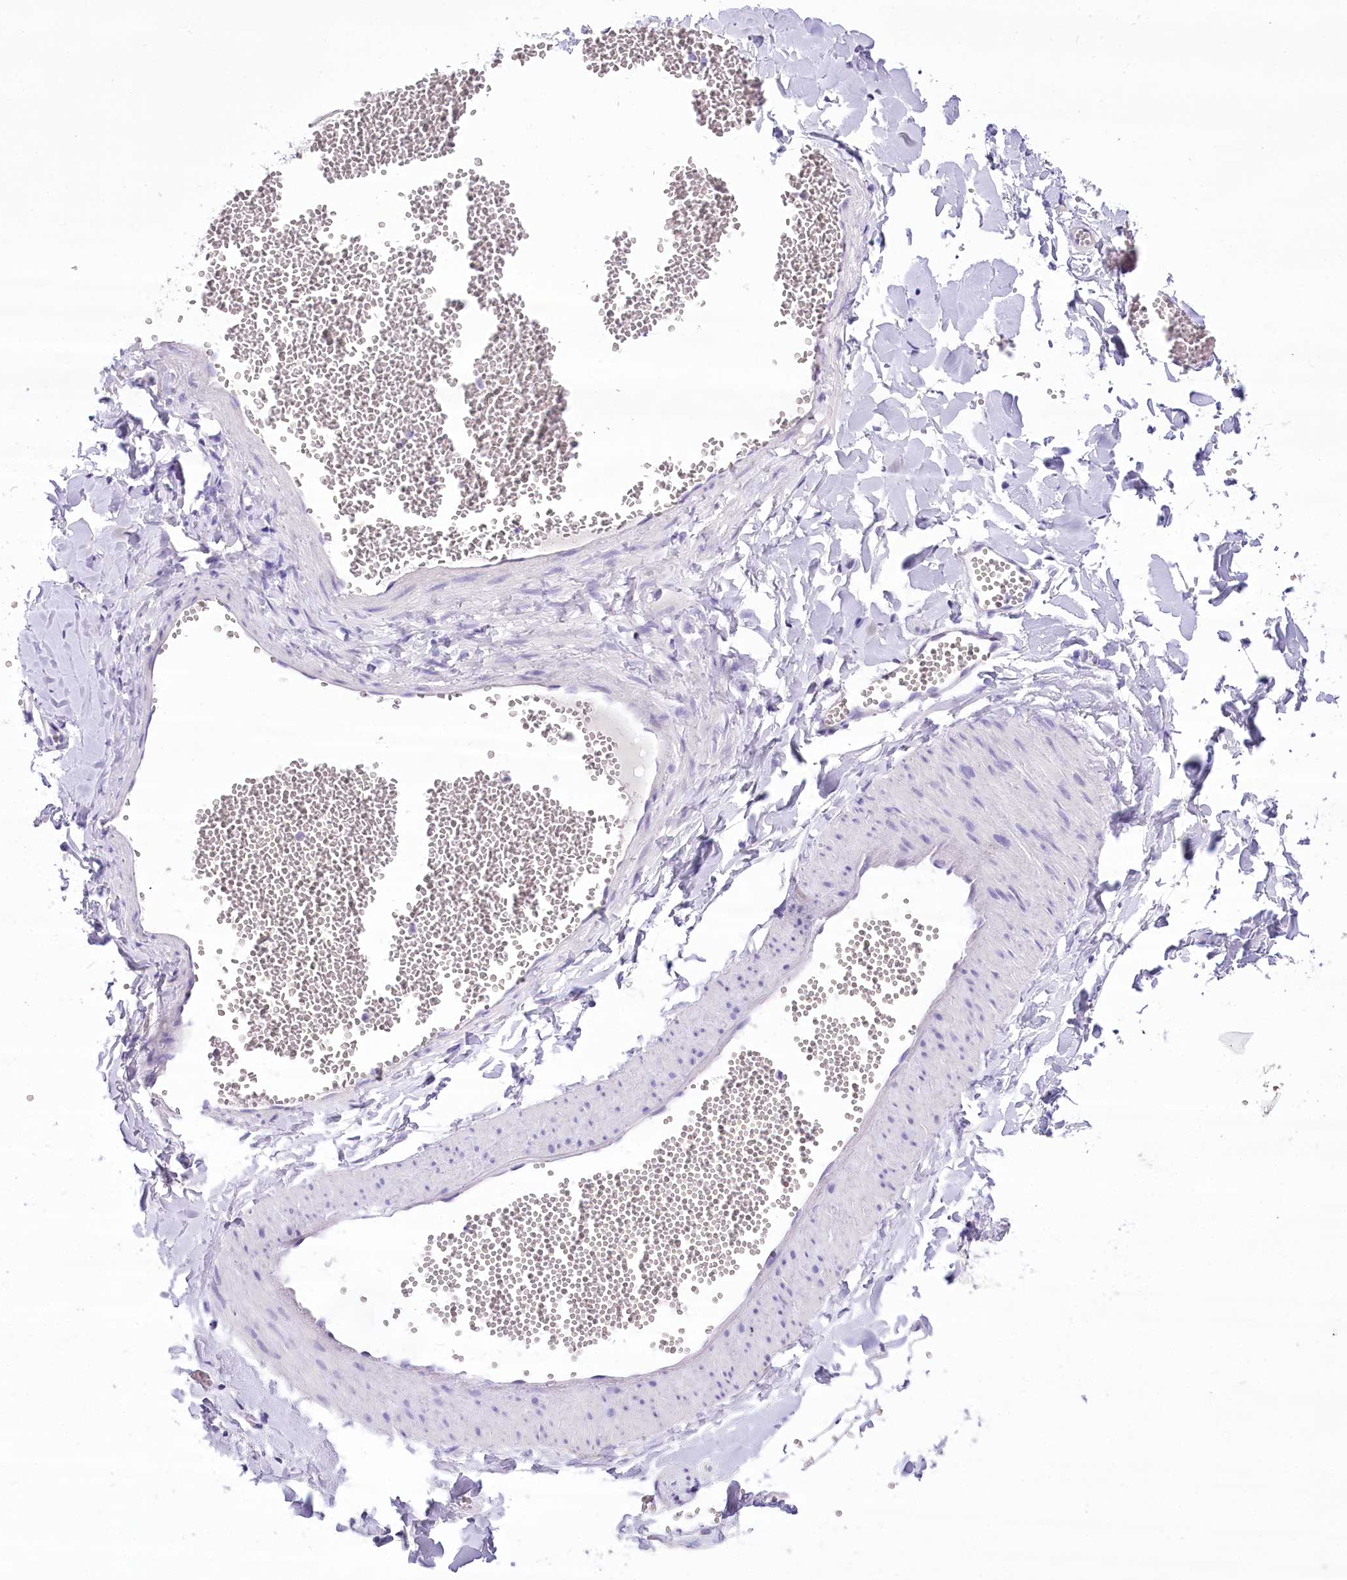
{"staining": {"intensity": "negative", "quantity": "none", "location": "none"}, "tissue": "adipose tissue", "cell_type": "Adipocytes", "image_type": "normal", "snomed": [{"axis": "morphology", "description": "Normal tissue, NOS"}, {"axis": "topography", "description": "Gallbladder"}, {"axis": "topography", "description": "Peripheral nerve tissue"}], "caption": "This is an IHC image of unremarkable human adipose tissue. There is no staining in adipocytes.", "gene": "PBLD", "patient": {"sex": "male", "age": 38}}